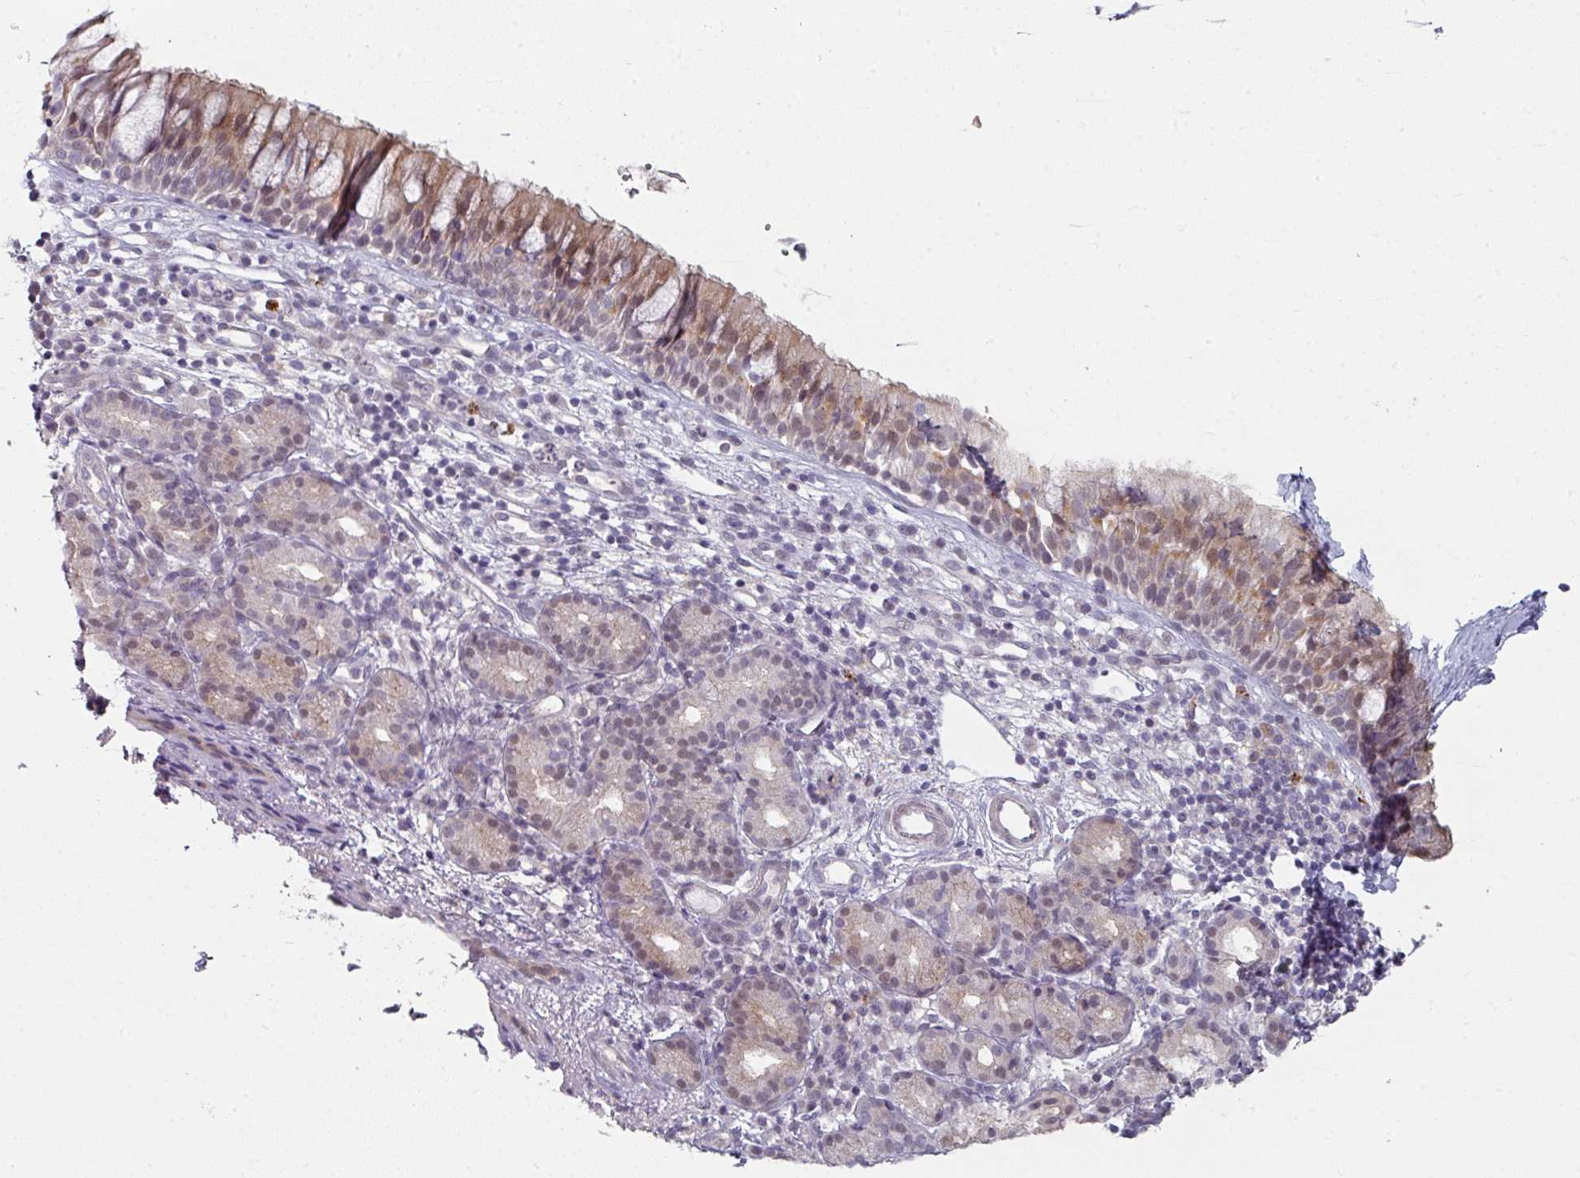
{"staining": {"intensity": "weak", "quantity": ">75%", "location": "cytoplasmic/membranous"}, "tissue": "nasopharynx", "cell_type": "Respiratory epithelial cells", "image_type": "normal", "snomed": [{"axis": "morphology", "description": "Normal tissue, NOS"}, {"axis": "topography", "description": "Nasopharynx"}], "caption": "Immunohistochemical staining of benign nasopharynx displays low levels of weak cytoplasmic/membranous staining in approximately >75% of respiratory epithelial cells. Nuclei are stained in blue.", "gene": "WSB2", "patient": {"sex": "female", "age": 62}}